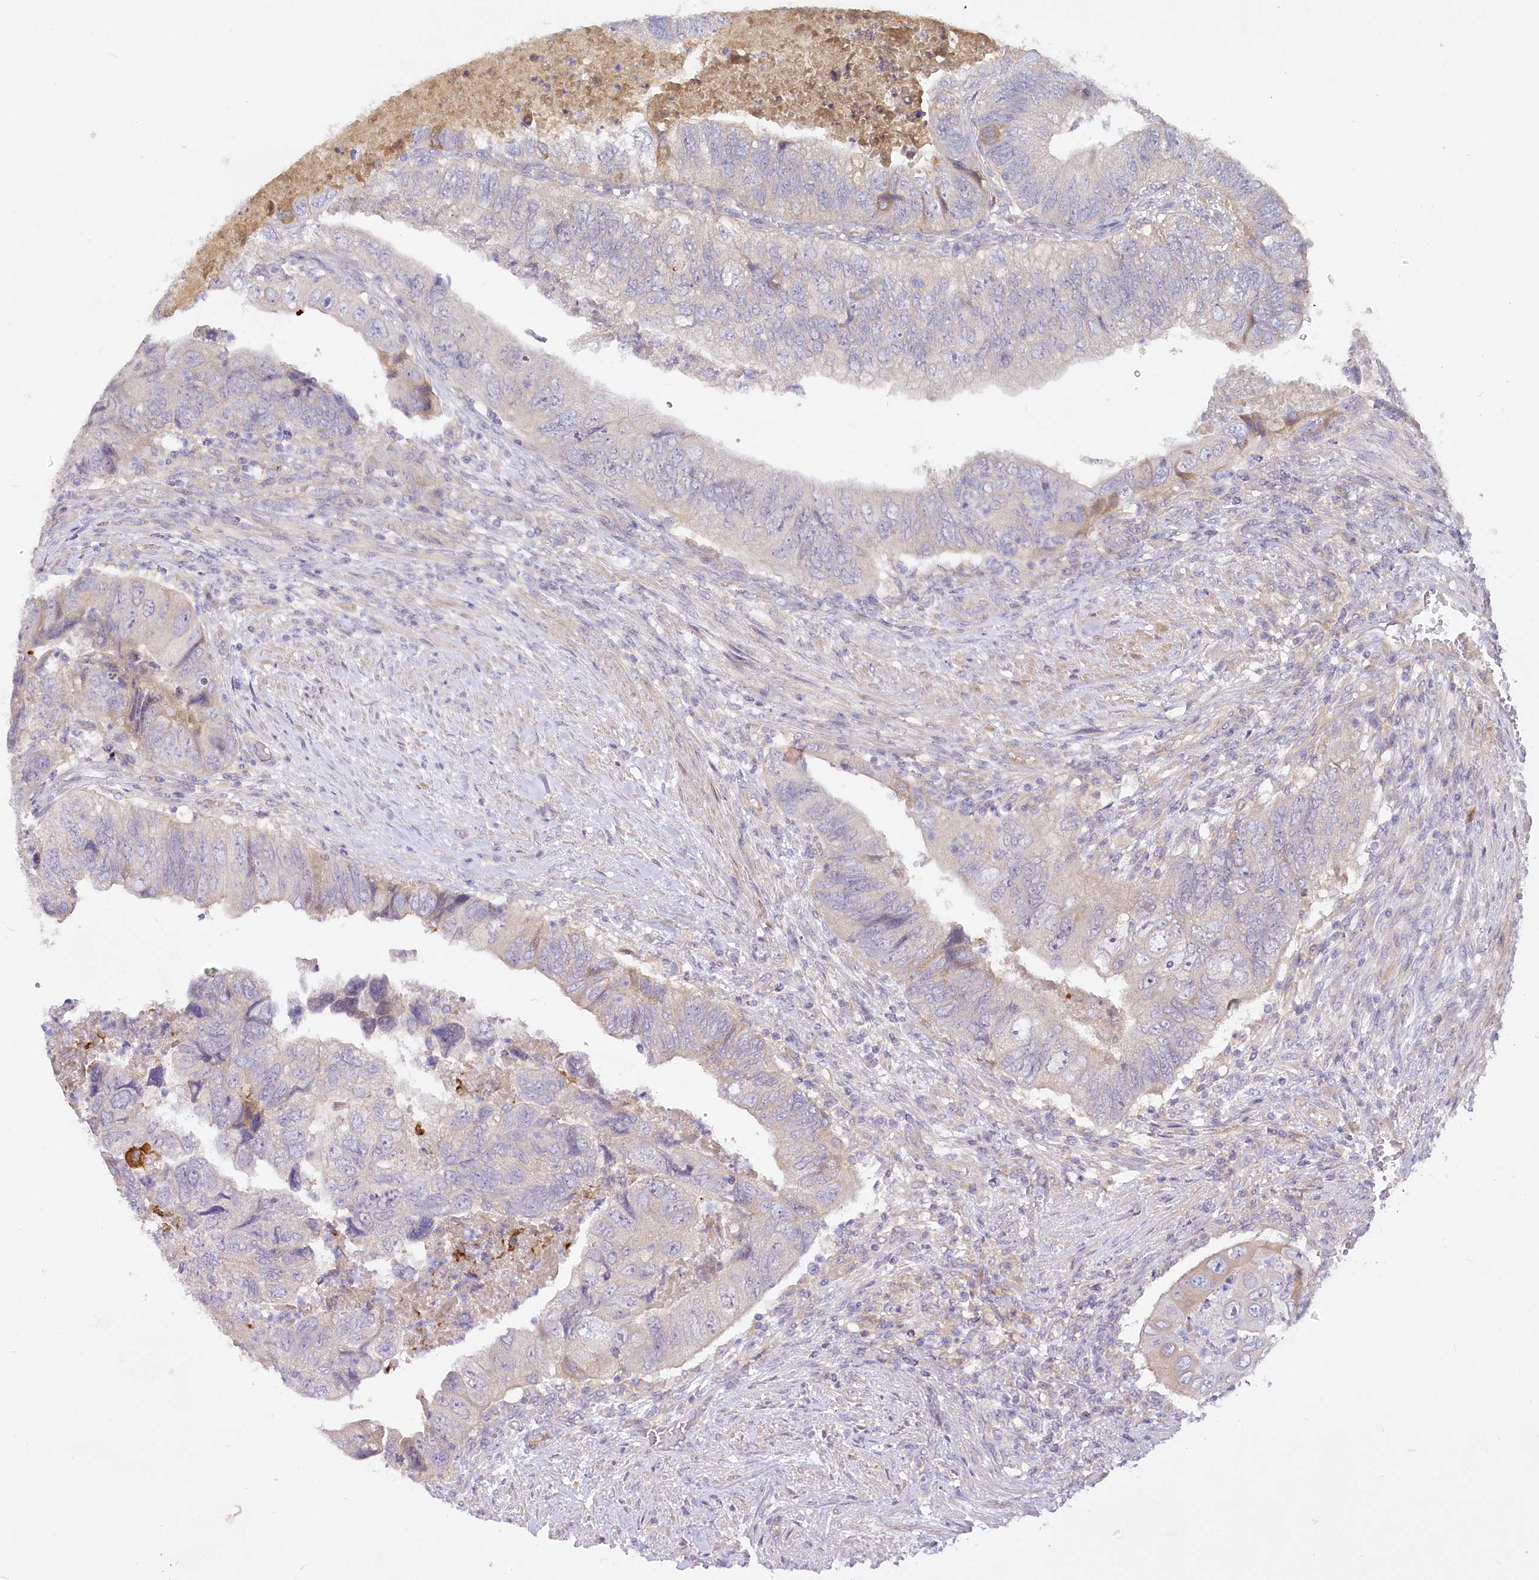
{"staining": {"intensity": "weak", "quantity": "<25%", "location": "cytoplasmic/membranous"}, "tissue": "colorectal cancer", "cell_type": "Tumor cells", "image_type": "cancer", "snomed": [{"axis": "morphology", "description": "Adenocarcinoma, NOS"}, {"axis": "topography", "description": "Rectum"}], "caption": "An immunohistochemistry (IHC) image of colorectal adenocarcinoma is shown. There is no staining in tumor cells of colorectal adenocarcinoma.", "gene": "EFHC2", "patient": {"sex": "male", "age": 63}}